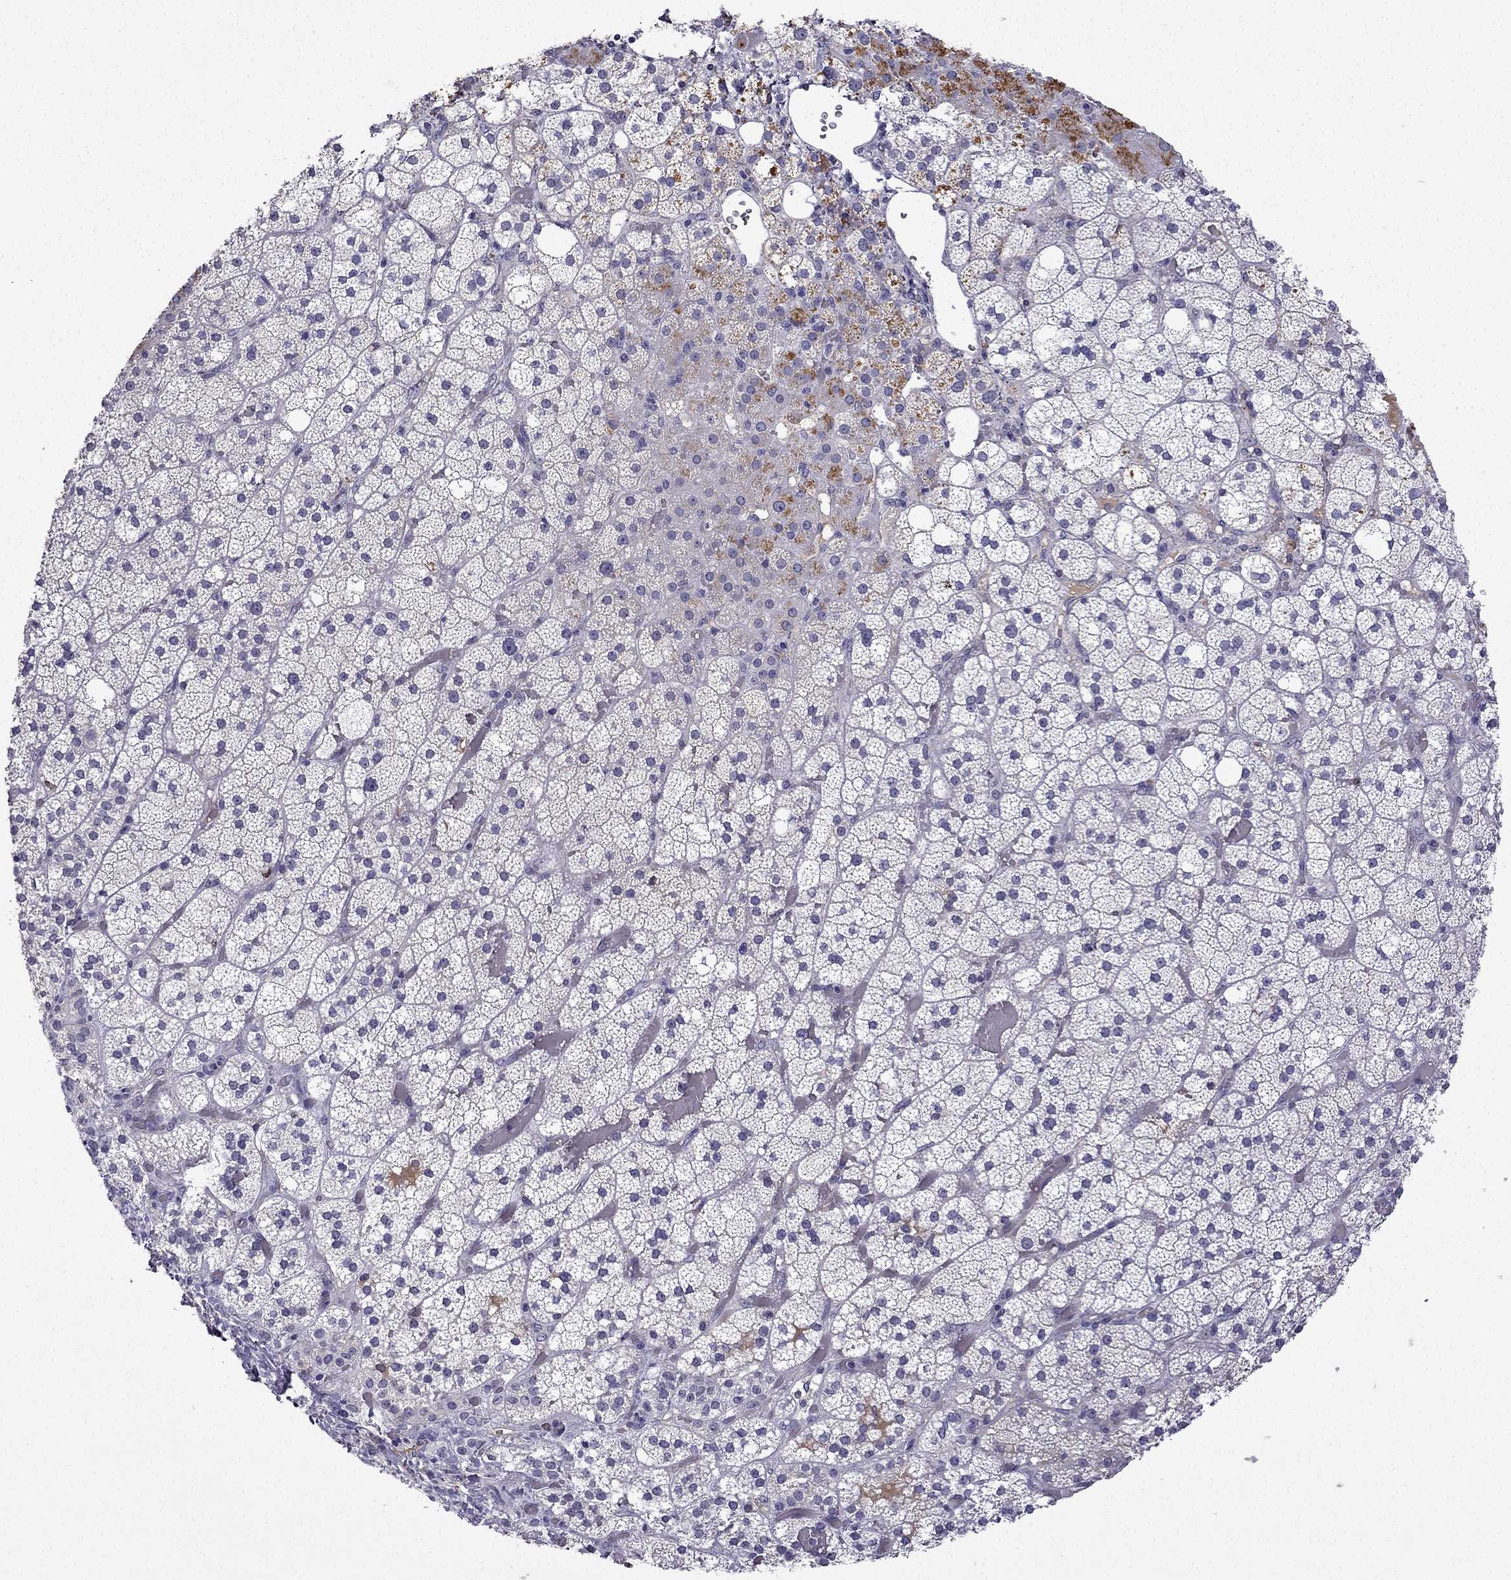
{"staining": {"intensity": "negative", "quantity": "none", "location": "none"}, "tissue": "adrenal gland", "cell_type": "Glandular cells", "image_type": "normal", "snomed": [{"axis": "morphology", "description": "Normal tissue, NOS"}, {"axis": "topography", "description": "Adrenal gland"}], "caption": "Immunohistochemistry photomicrograph of unremarkable adrenal gland: adrenal gland stained with DAB demonstrates no significant protein staining in glandular cells.", "gene": "UHRF1", "patient": {"sex": "male", "age": 53}}